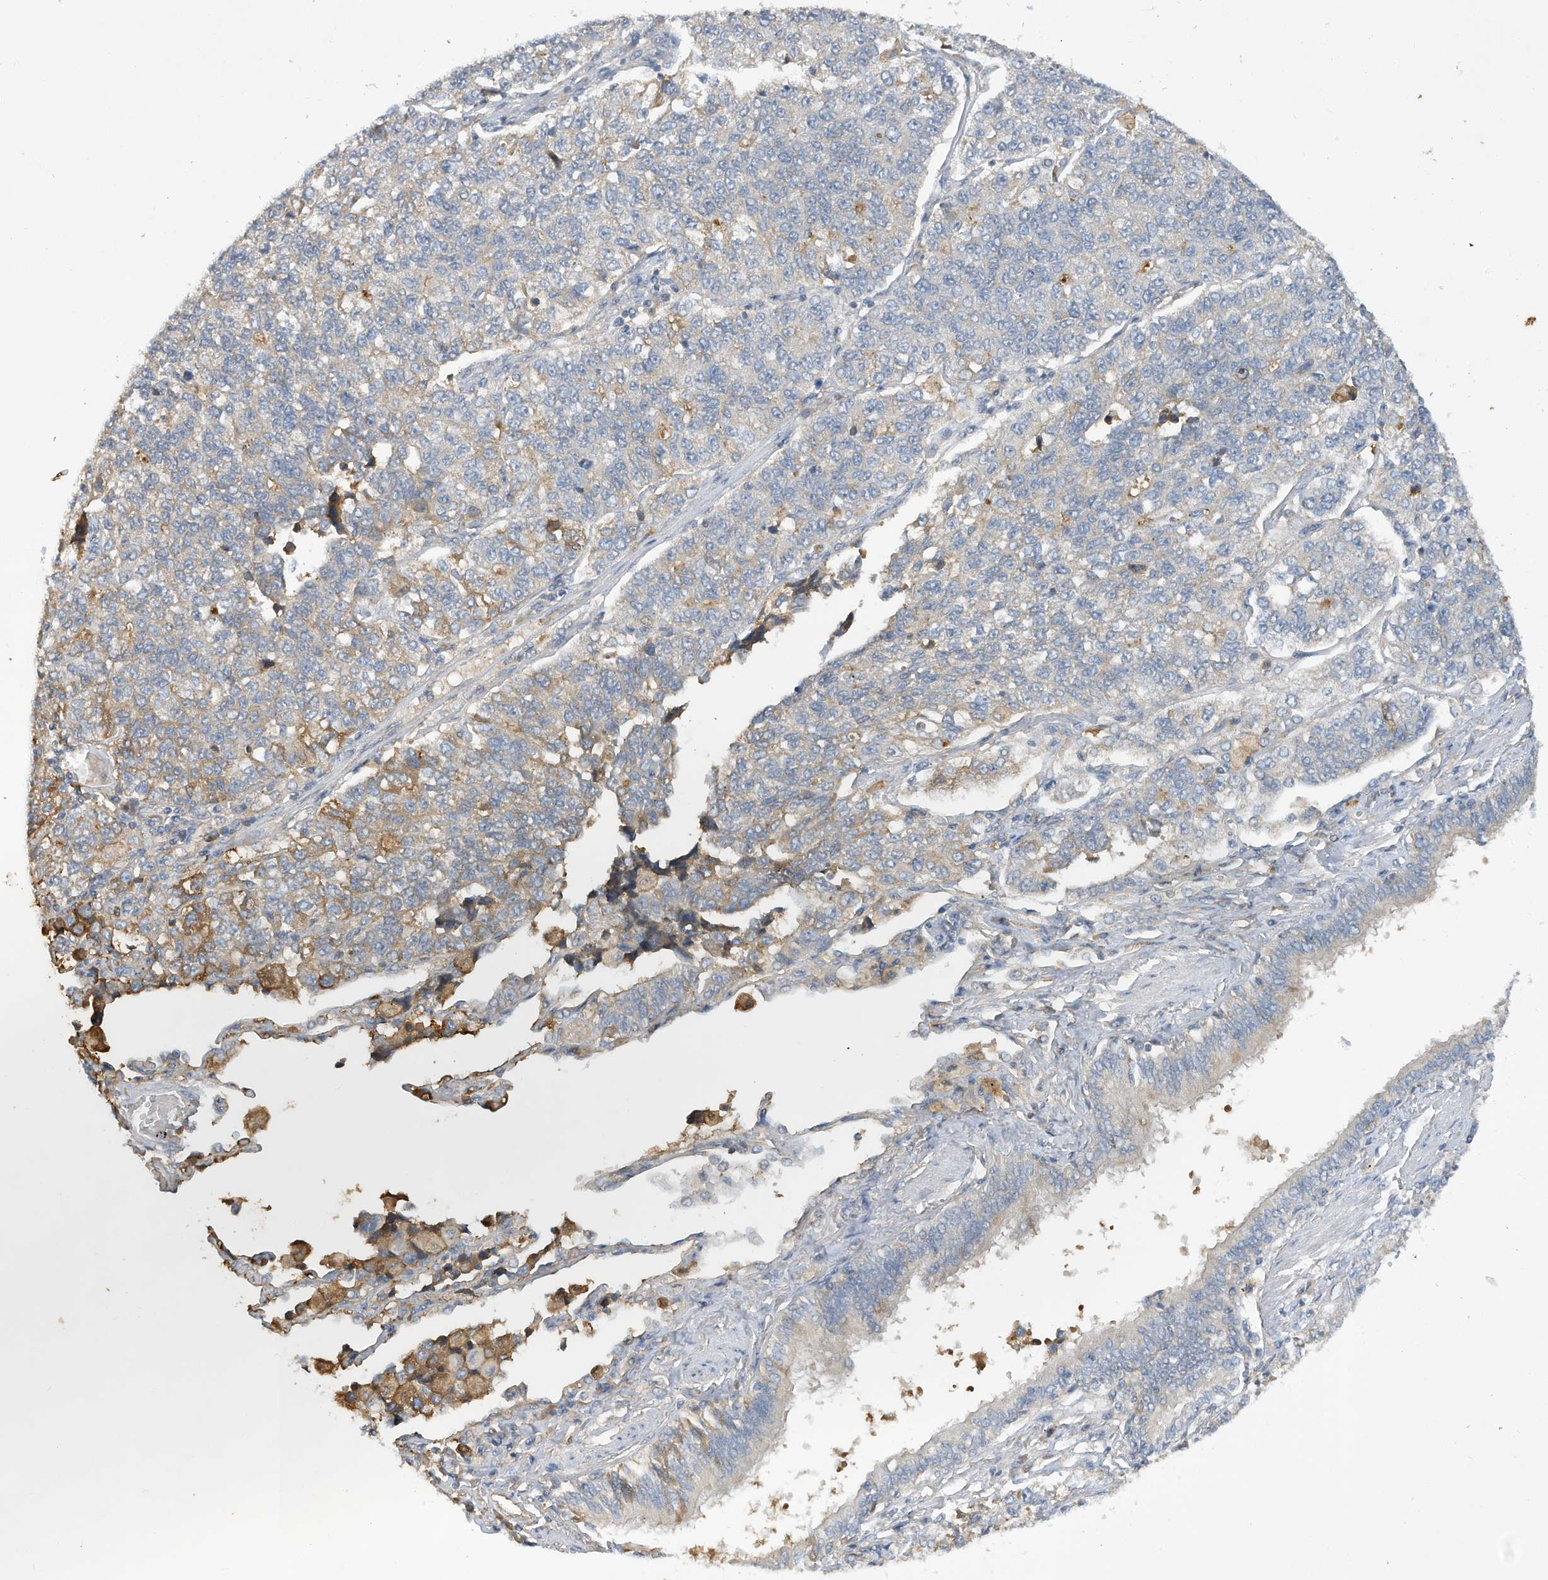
{"staining": {"intensity": "negative", "quantity": "none", "location": "none"}, "tissue": "lung cancer", "cell_type": "Tumor cells", "image_type": "cancer", "snomed": [{"axis": "morphology", "description": "Adenocarcinoma, NOS"}, {"axis": "topography", "description": "Lung"}], "caption": "IHC of lung adenocarcinoma displays no positivity in tumor cells. (DAB (3,3'-diaminobenzidine) immunohistochemistry (IHC), high magnification).", "gene": "HAS3", "patient": {"sex": "male", "age": 49}}